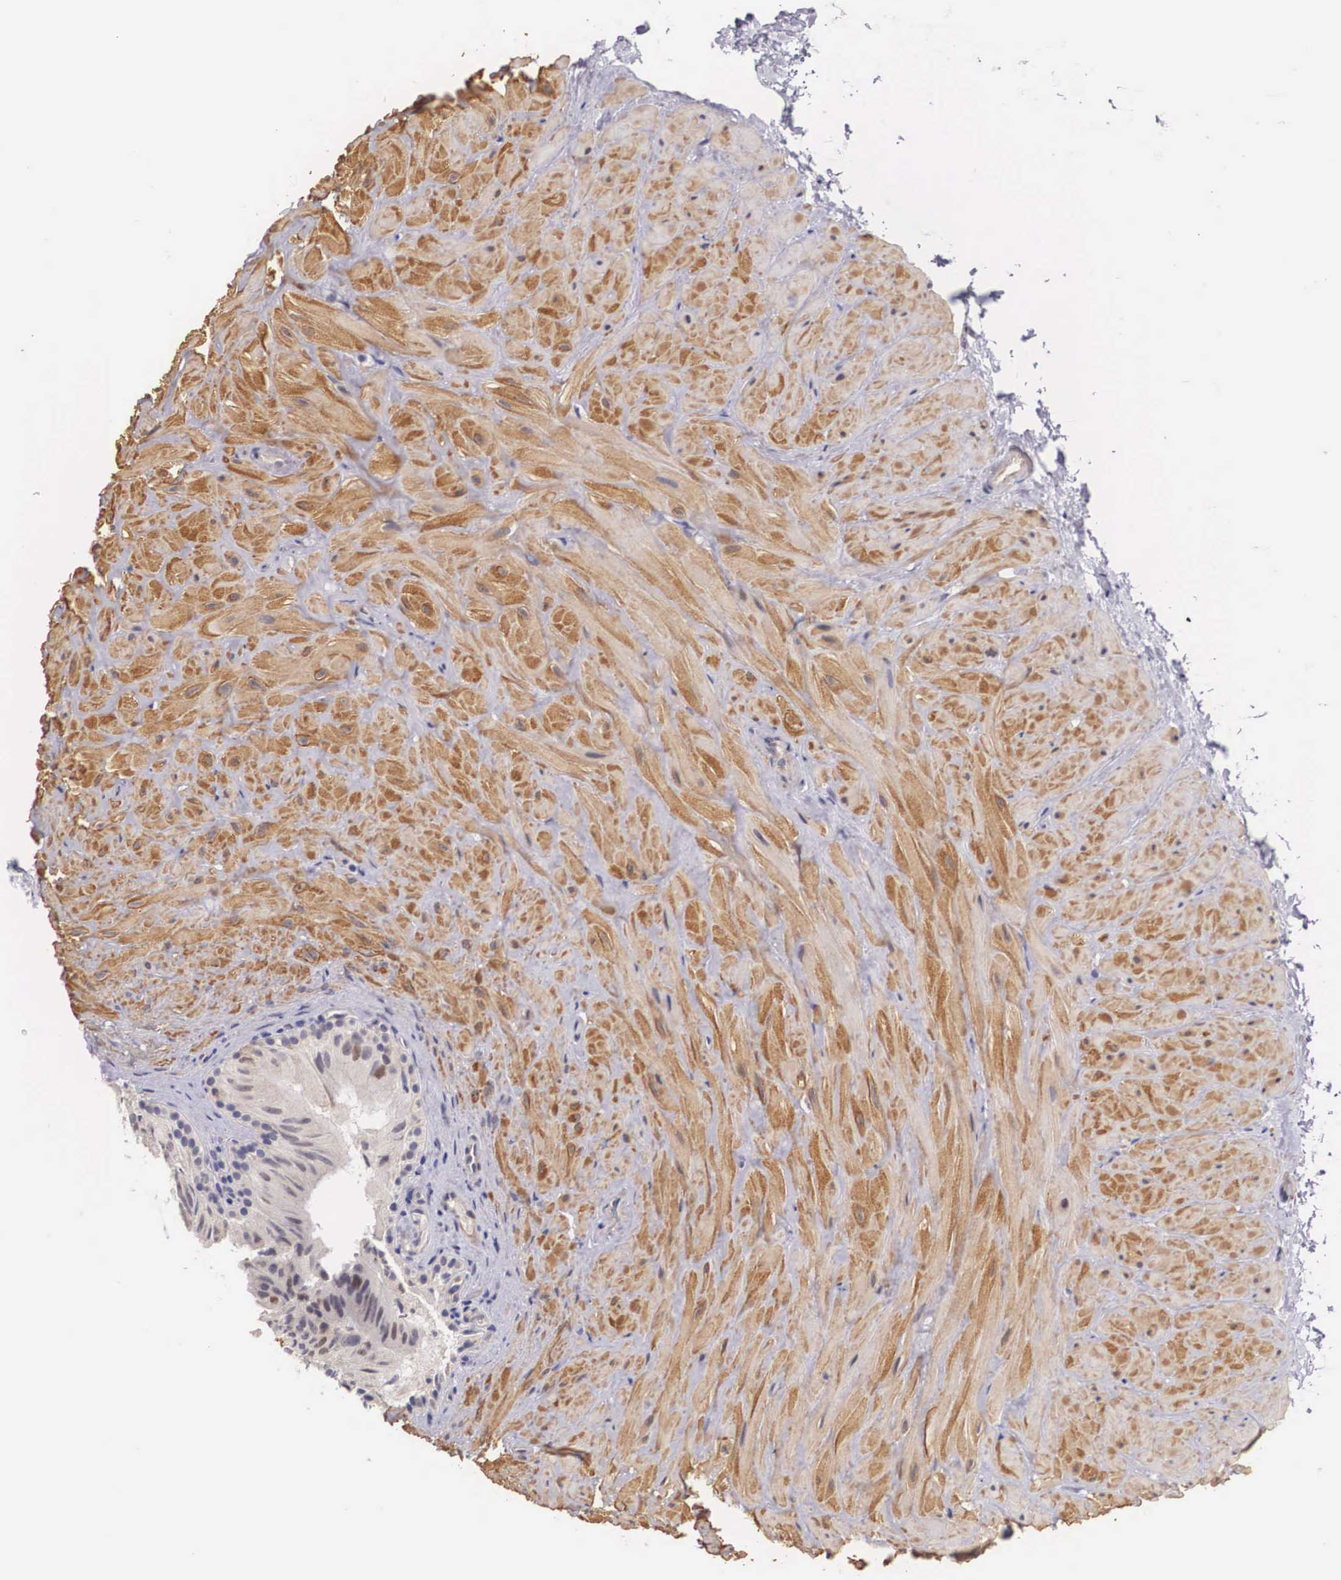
{"staining": {"intensity": "negative", "quantity": "none", "location": "none"}, "tissue": "epididymis", "cell_type": "Glandular cells", "image_type": "normal", "snomed": [{"axis": "morphology", "description": "Normal tissue, NOS"}, {"axis": "topography", "description": "Epididymis"}], "caption": "The photomicrograph displays no significant staining in glandular cells of epididymis. (DAB (3,3'-diaminobenzidine) immunohistochemistry, high magnification).", "gene": "ENOX2", "patient": {"sex": "male", "age": 35}}